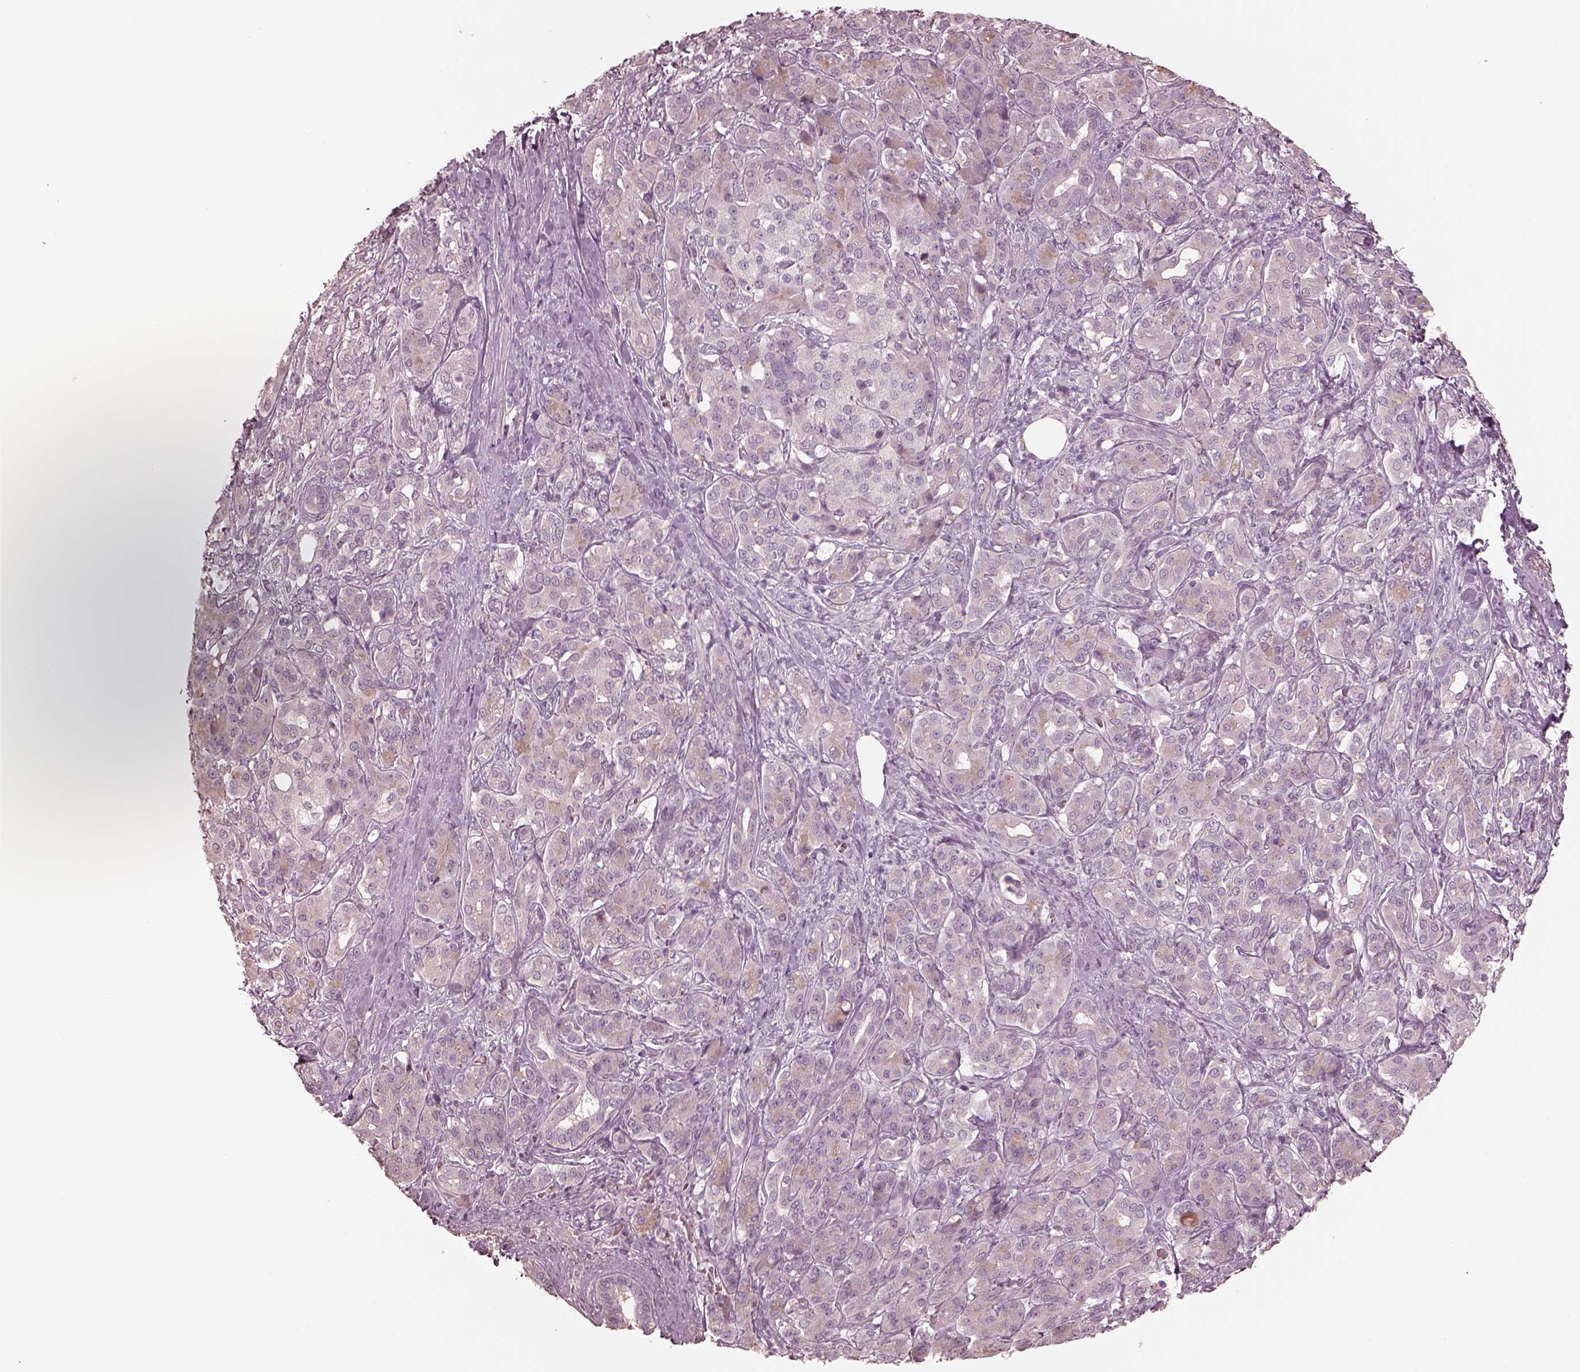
{"staining": {"intensity": "negative", "quantity": "none", "location": "none"}, "tissue": "pancreatic cancer", "cell_type": "Tumor cells", "image_type": "cancer", "snomed": [{"axis": "morphology", "description": "Normal tissue, NOS"}, {"axis": "morphology", "description": "Inflammation, NOS"}, {"axis": "morphology", "description": "Adenocarcinoma, NOS"}, {"axis": "topography", "description": "Pancreas"}], "caption": "The photomicrograph reveals no staining of tumor cells in pancreatic cancer (adenocarcinoma).", "gene": "VWA5B1", "patient": {"sex": "male", "age": 57}}